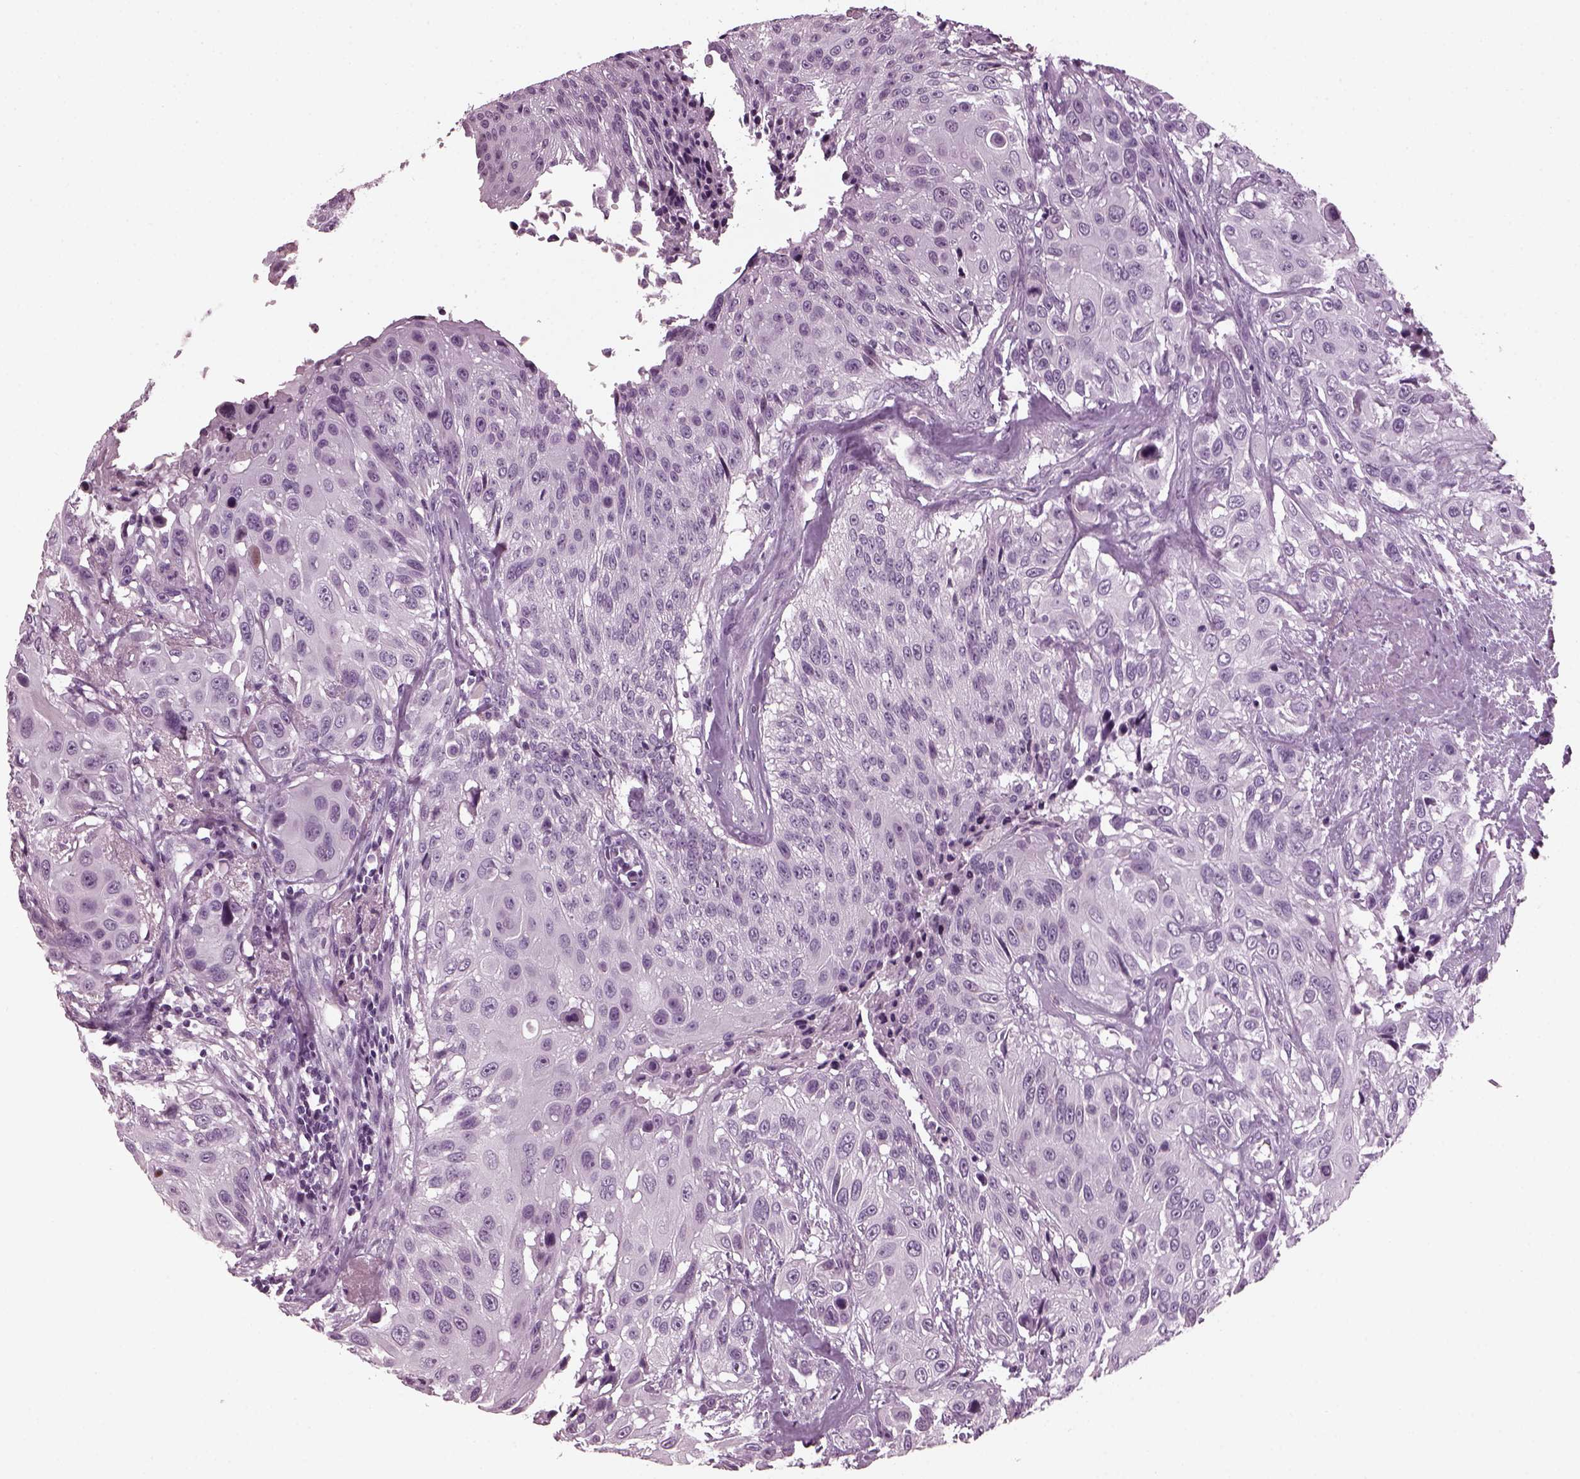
{"staining": {"intensity": "negative", "quantity": "none", "location": "none"}, "tissue": "urothelial cancer", "cell_type": "Tumor cells", "image_type": "cancer", "snomed": [{"axis": "morphology", "description": "Urothelial carcinoma, NOS"}, {"axis": "topography", "description": "Urinary bladder"}], "caption": "A histopathology image of transitional cell carcinoma stained for a protein demonstrates no brown staining in tumor cells. (IHC, brightfield microscopy, high magnification).", "gene": "DPYSL5", "patient": {"sex": "male", "age": 55}}